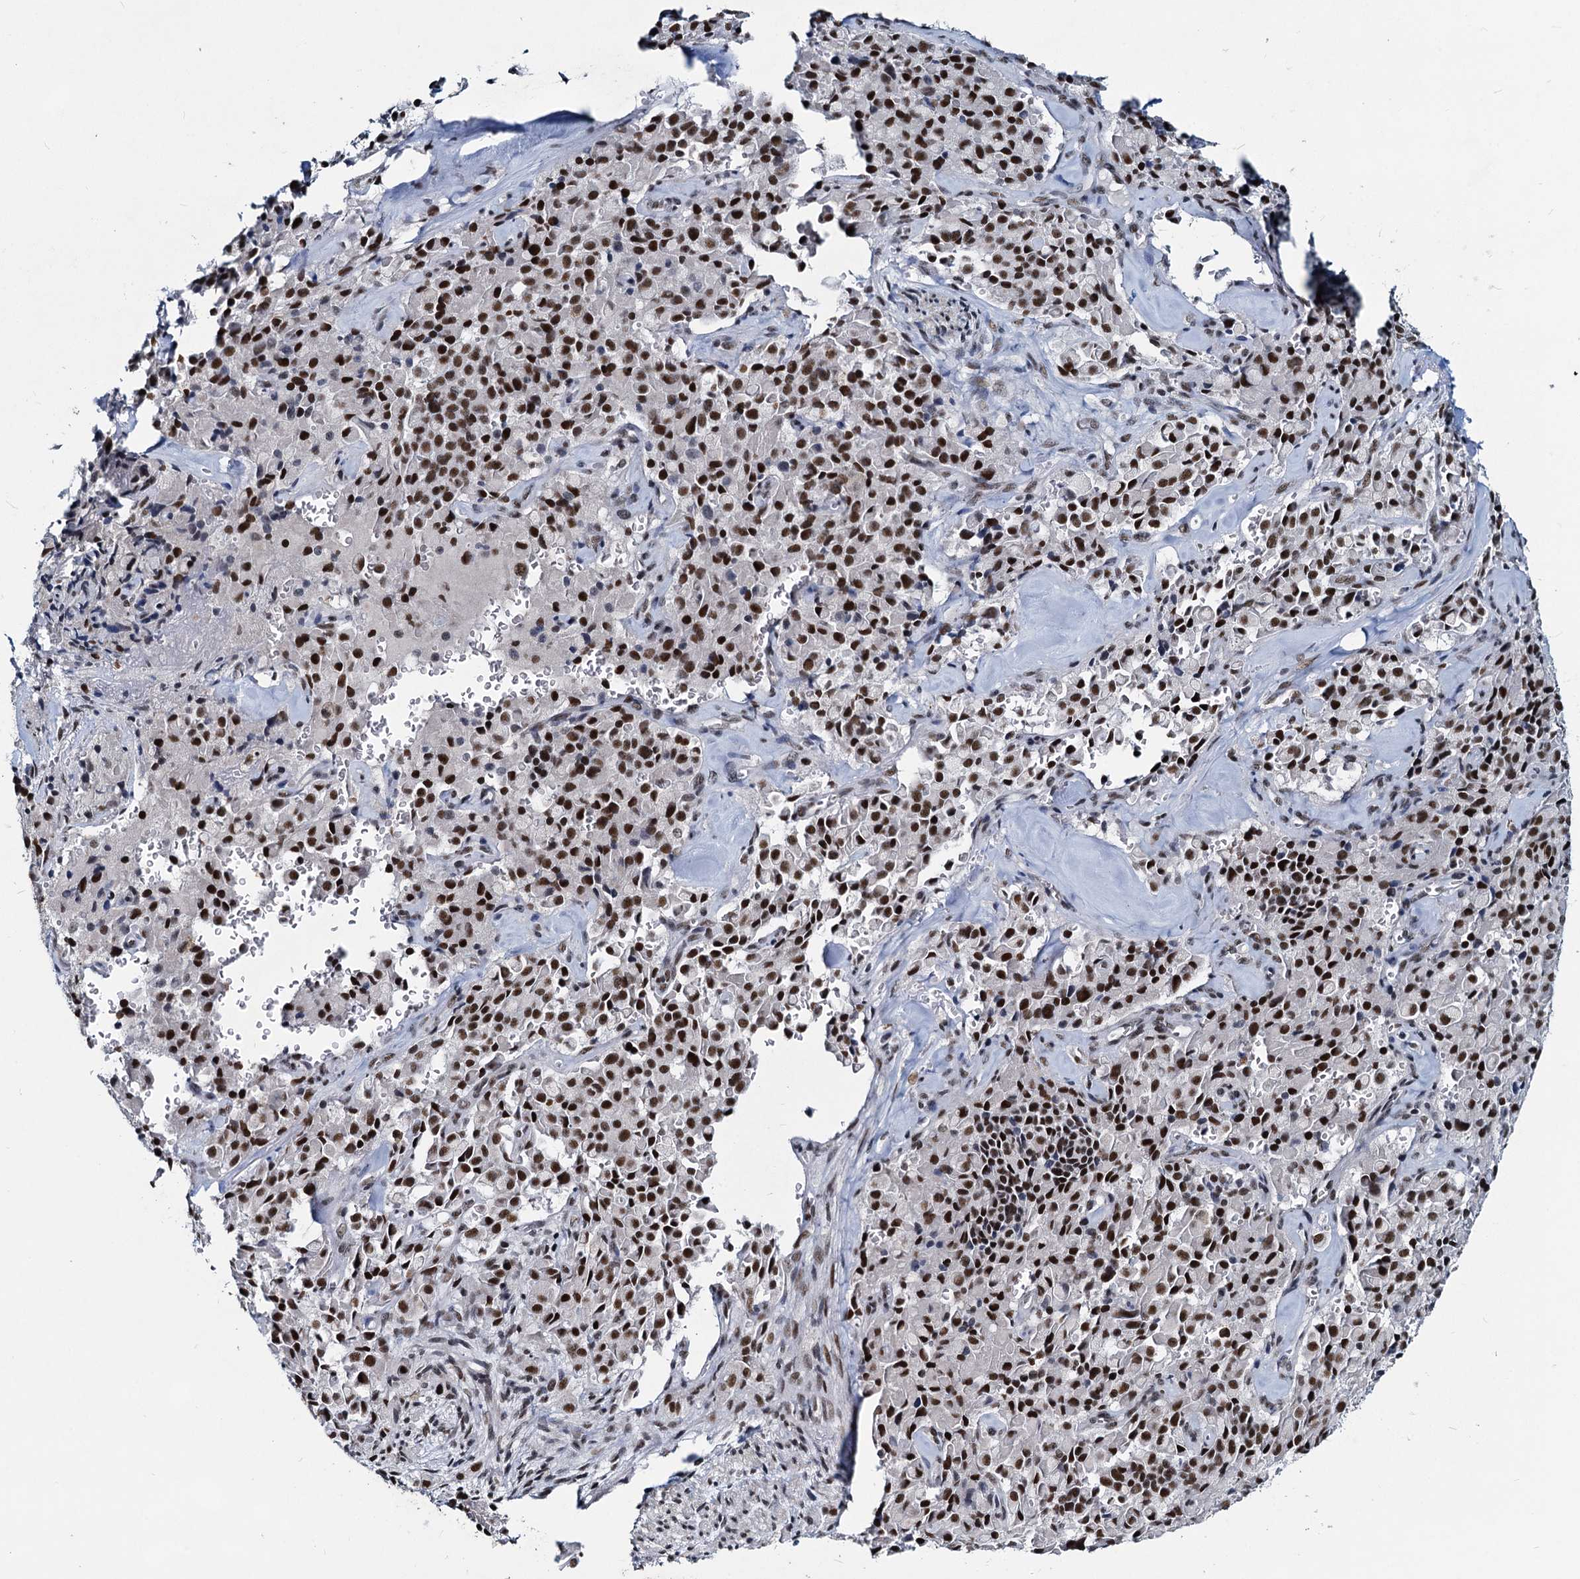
{"staining": {"intensity": "strong", "quantity": ">75%", "location": "nuclear"}, "tissue": "pancreatic cancer", "cell_type": "Tumor cells", "image_type": "cancer", "snomed": [{"axis": "morphology", "description": "Adenocarcinoma, NOS"}, {"axis": "topography", "description": "Pancreas"}], "caption": "Adenocarcinoma (pancreatic) stained with DAB IHC exhibits high levels of strong nuclear positivity in about >75% of tumor cells.", "gene": "METTL14", "patient": {"sex": "male", "age": 65}}